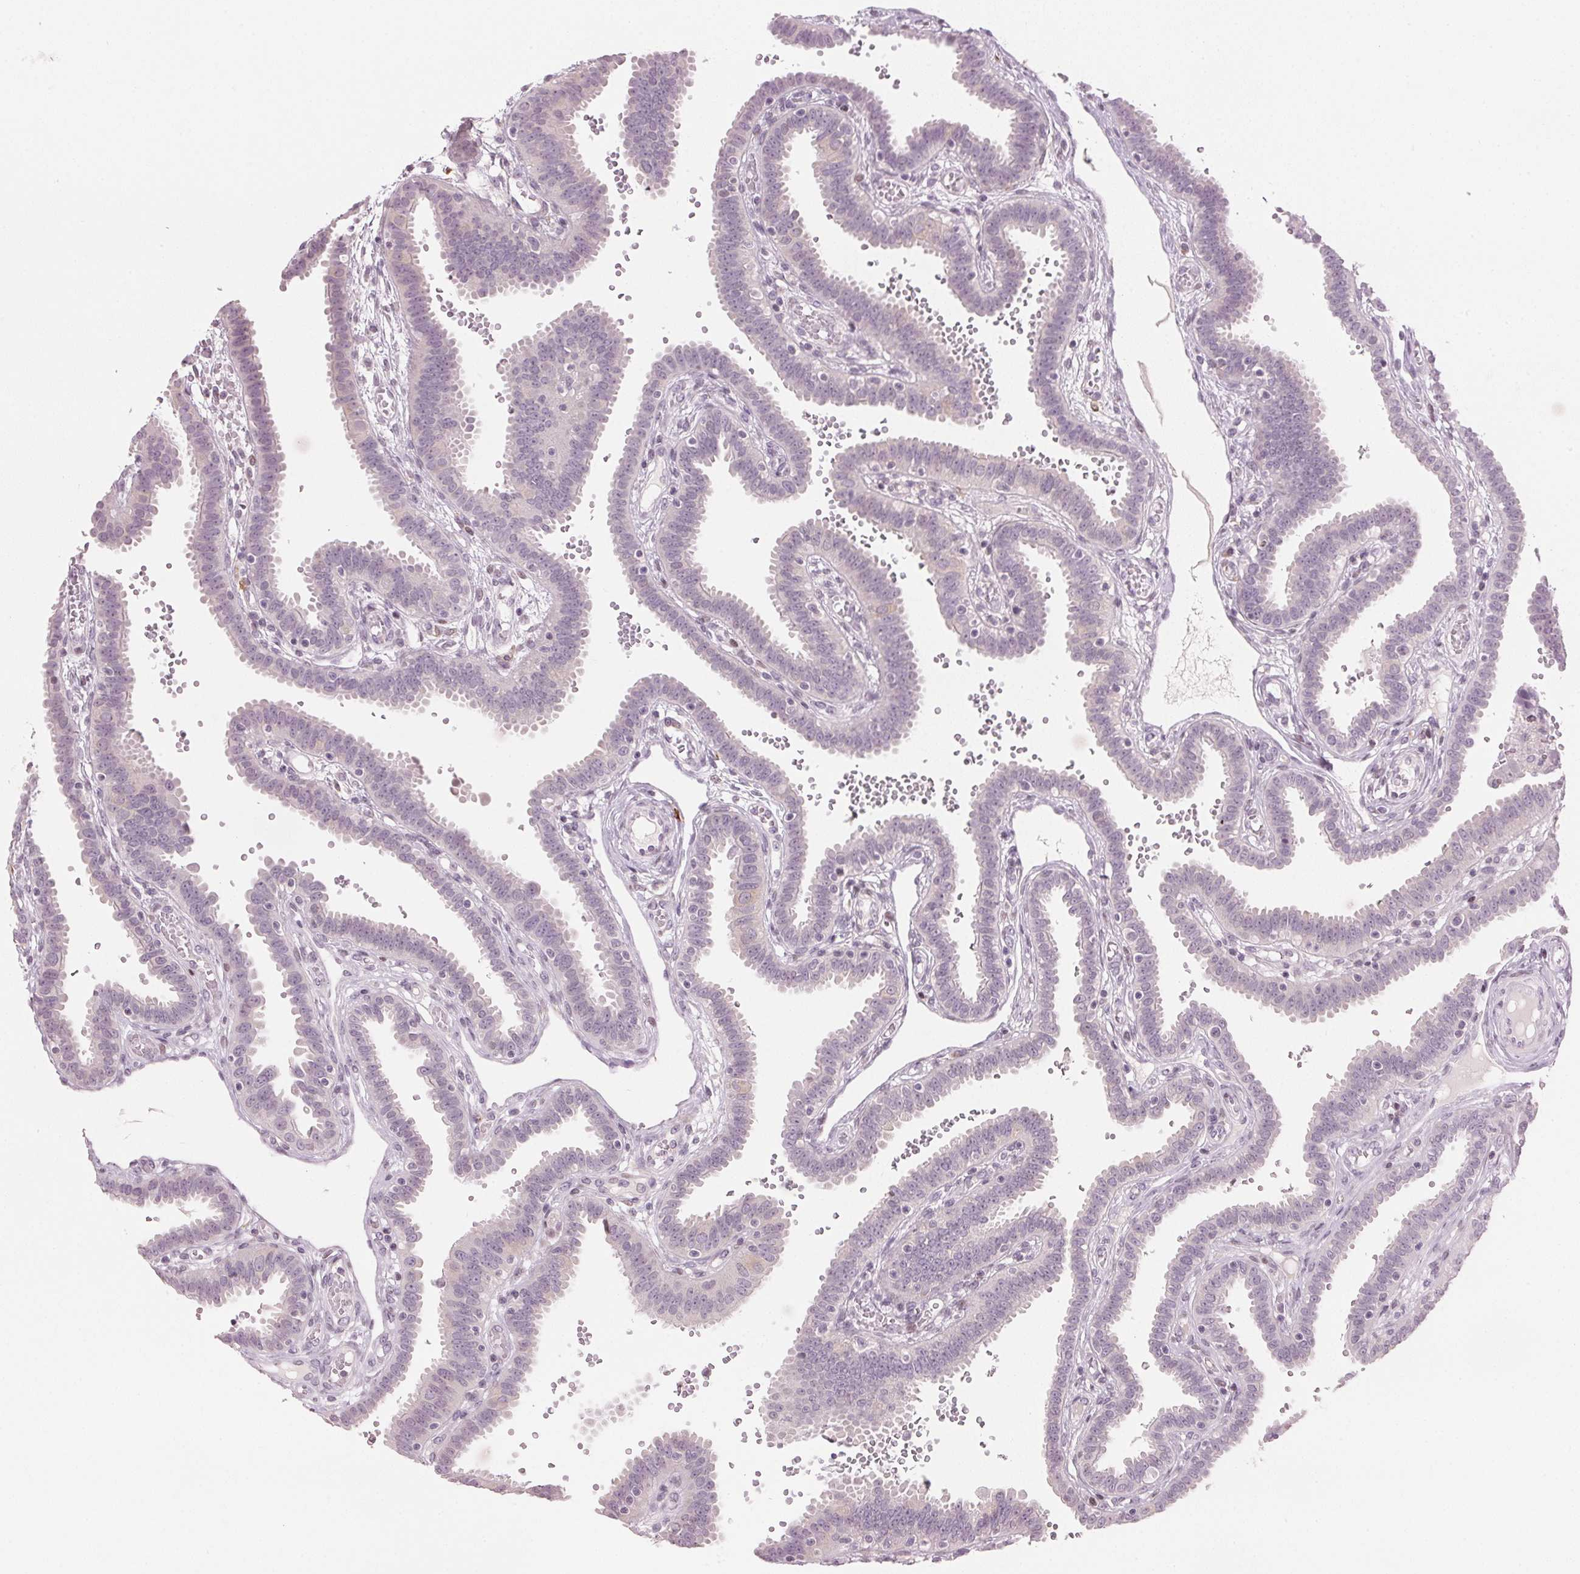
{"staining": {"intensity": "negative", "quantity": "none", "location": "none"}, "tissue": "fallopian tube", "cell_type": "Glandular cells", "image_type": "normal", "snomed": [{"axis": "morphology", "description": "Normal tissue, NOS"}, {"axis": "topography", "description": "Fallopian tube"}], "caption": "There is no significant expression in glandular cells of fallopian tube. (Immunohistochemistry, brightfield microscopy, high magnification).", "gene": "SFRP4", "patient": {"sex": "female", "age": 37}}